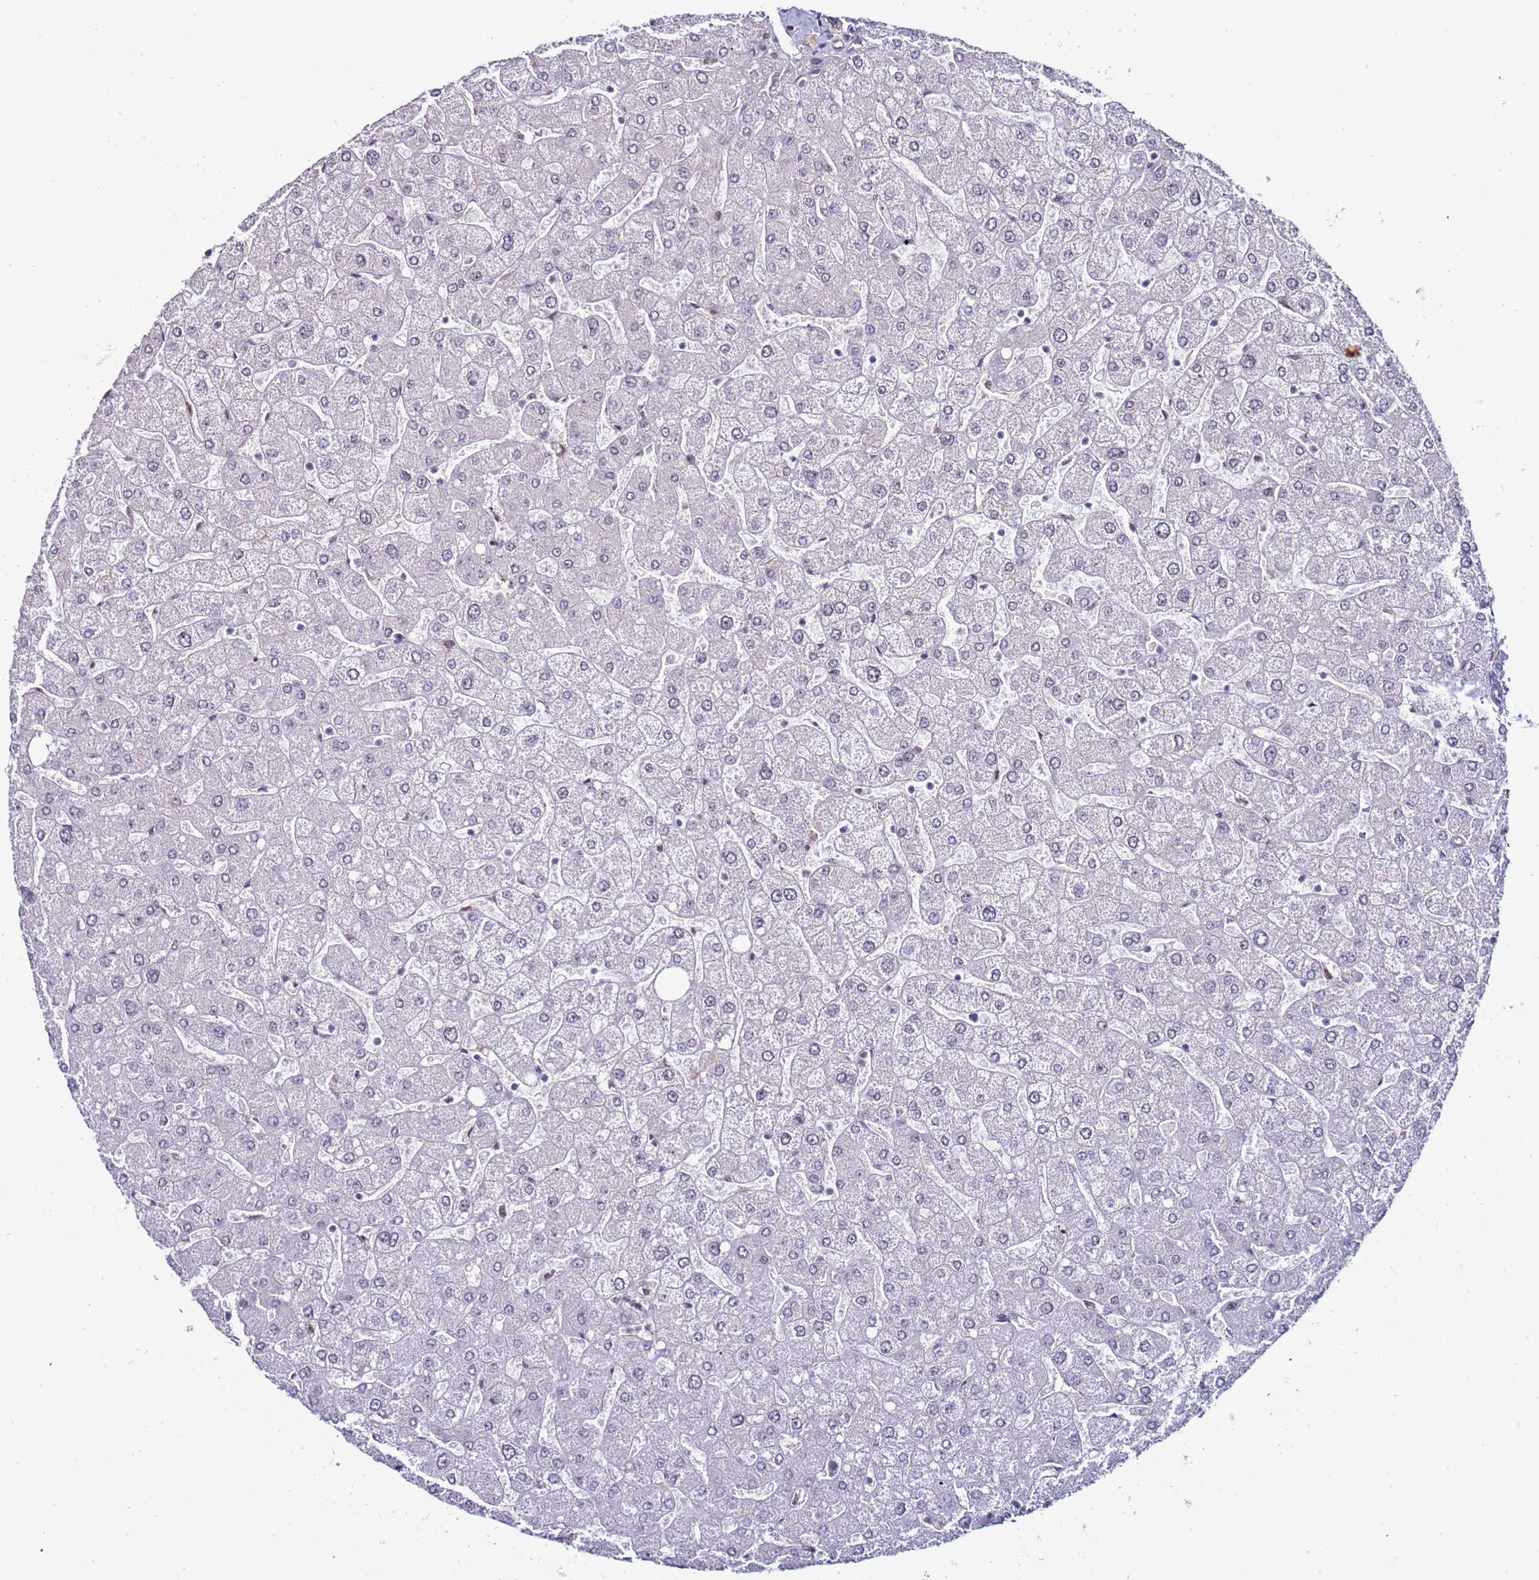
{"staining": {"intensity": "weak", "quantity": "25%-75%", "location": "cytoplasmic/membranous"}, "tissue": "liver", "cell_type": "Cholangiocytes", "image_type": "normal", "snomed": [{"axis": "morphology", "description": "Normal tissue, NOS"}, {"axis": "topography", "description": "Liver"}], "caption": "Immunohistochemical staining of benign human liver reveals weak cytoplasmic/membranous protein expression in approximately 25%-75% of cholangiocytes. Ihc stains the protein of interest in brown and the nuclei are stained blue.", "gene": "KPNA4", "patient": {"sex": "male", "age": 55}}